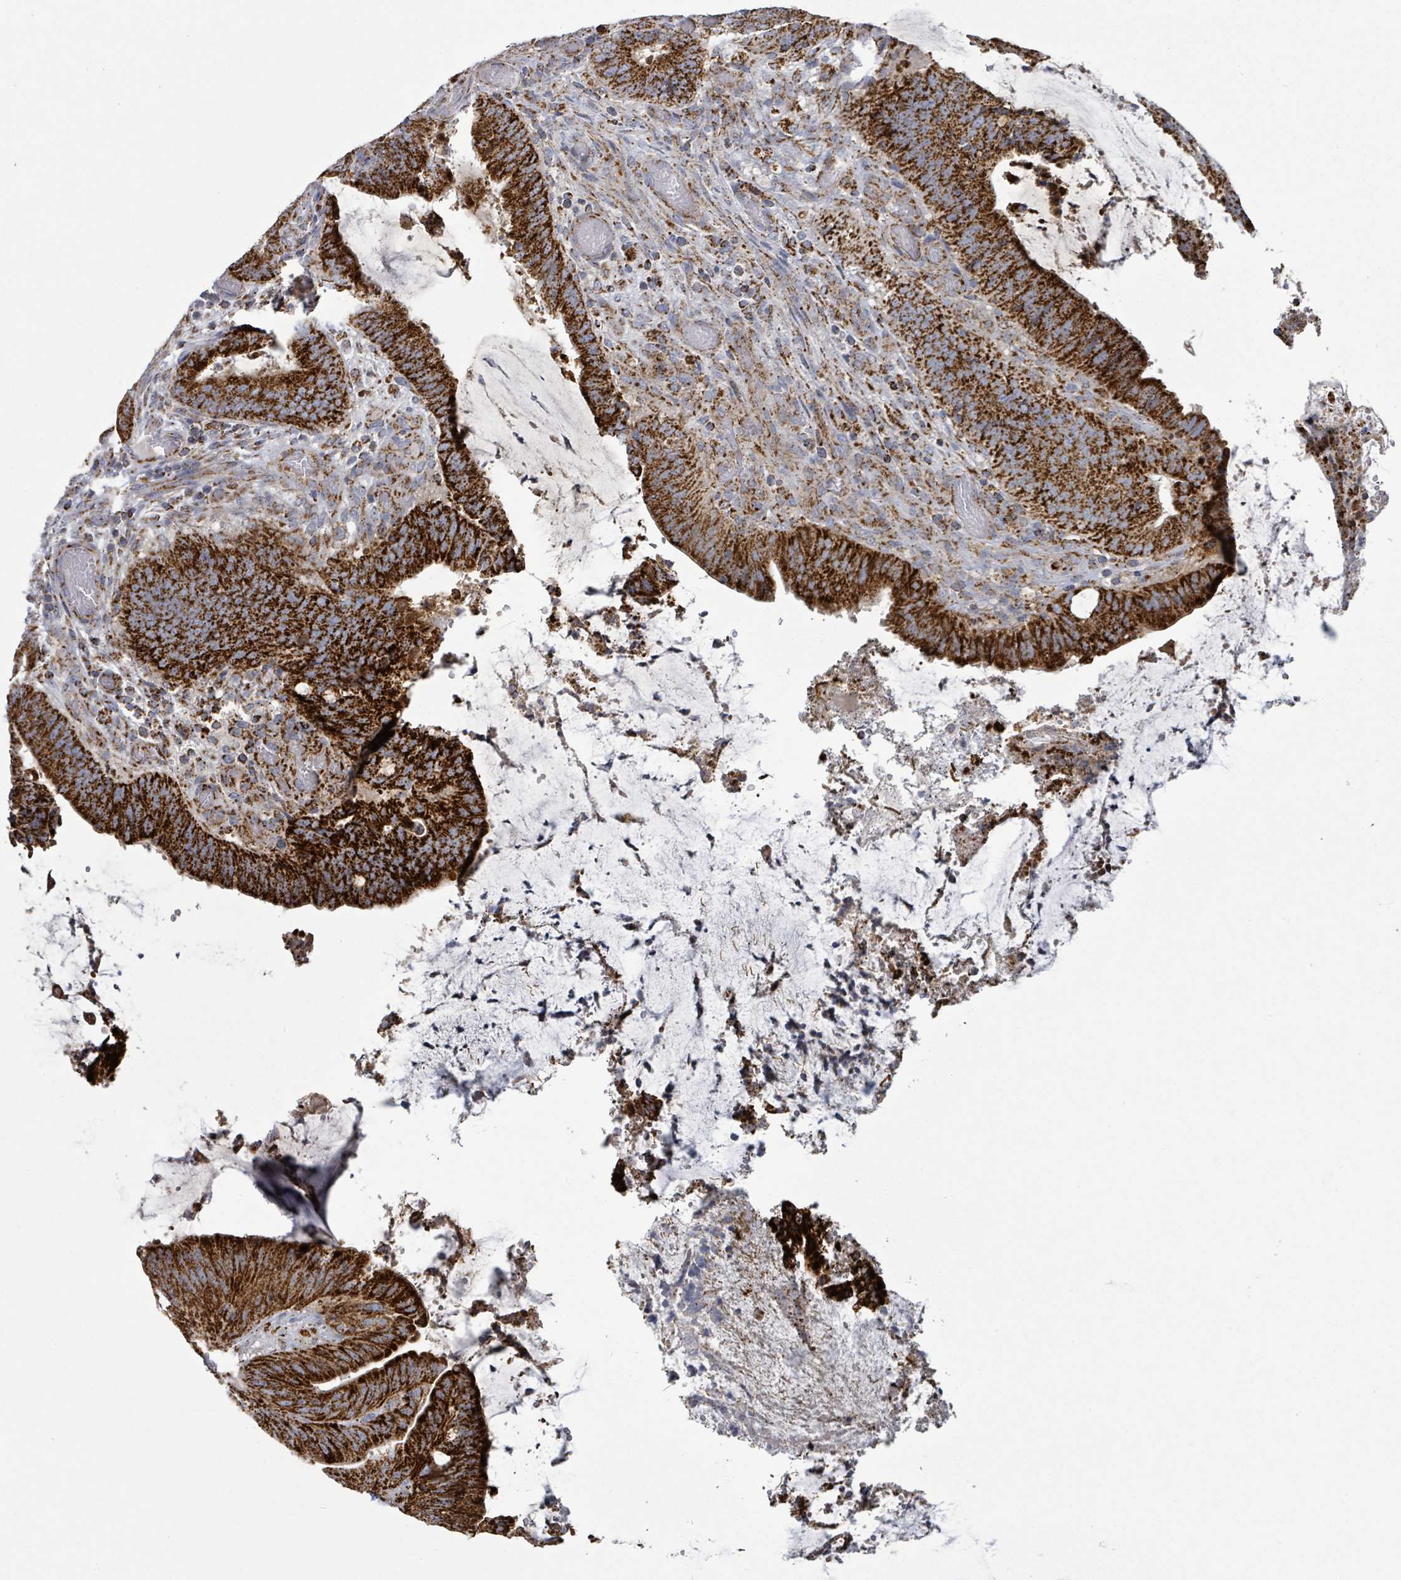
{"staining": {"intensity": "strong", "quantity": ">75%", "location": "cytoplasmic/membranous"}, "tissue": "colorectal cancer", "cell_type": "Tumor cells", "image_type": "cancer", "snomed": [{"axis": "morphology", "description": "Adenocarcinoma, NOS"}, {"axis": "topography", "description": "Colon"}], "caption": "The image demonstrates staining of colorectal cancer (adenocarcinoma), revealing strong cytoplasmic/membranous protein staining (brown color) within tumor cells.", "gene": "SUCLG2", "patient": {"sex": "female", "age": 43}}